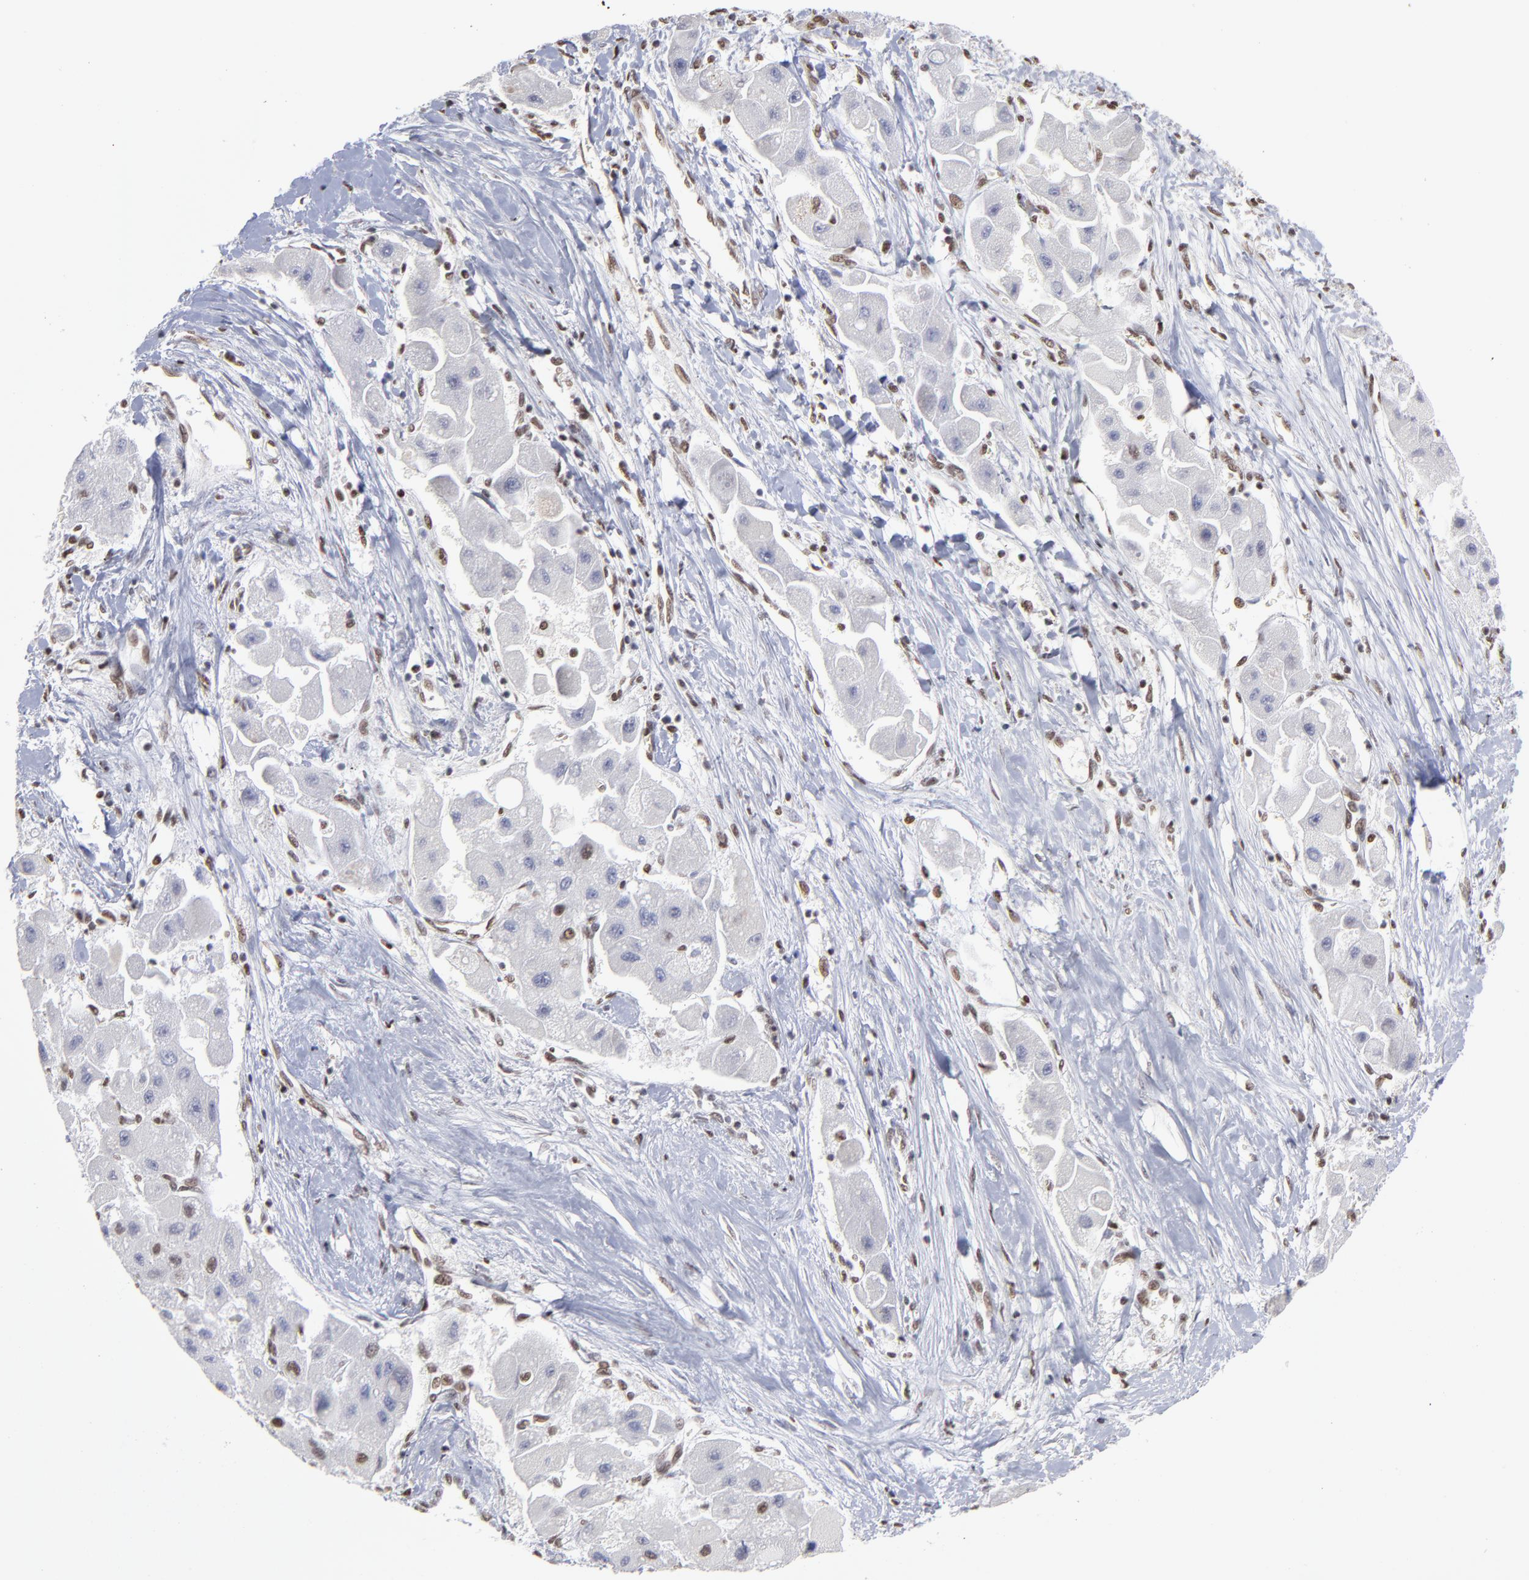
{"staining": {"intensity": "moderate", "quantity": "<25%", "location": "nuclear"}, "tissue": "liver cancer", "cell_type": "Tumor cells", "image_type": "cancer", "snomed": [{"axis": "morphology", "description": "Carcinoma, Hepatocellular, NOS"}, {"axis": "topography", "description": "Liver"}], "caption": "There is low levels of moderate nuclear positivity in tumor cells of liver hepatocellular carcinoma, as demonstrated by immunohistochemical staining (brown color).", "gene": "ZNF3", "patient": {"sex": "male", "age": 24}}